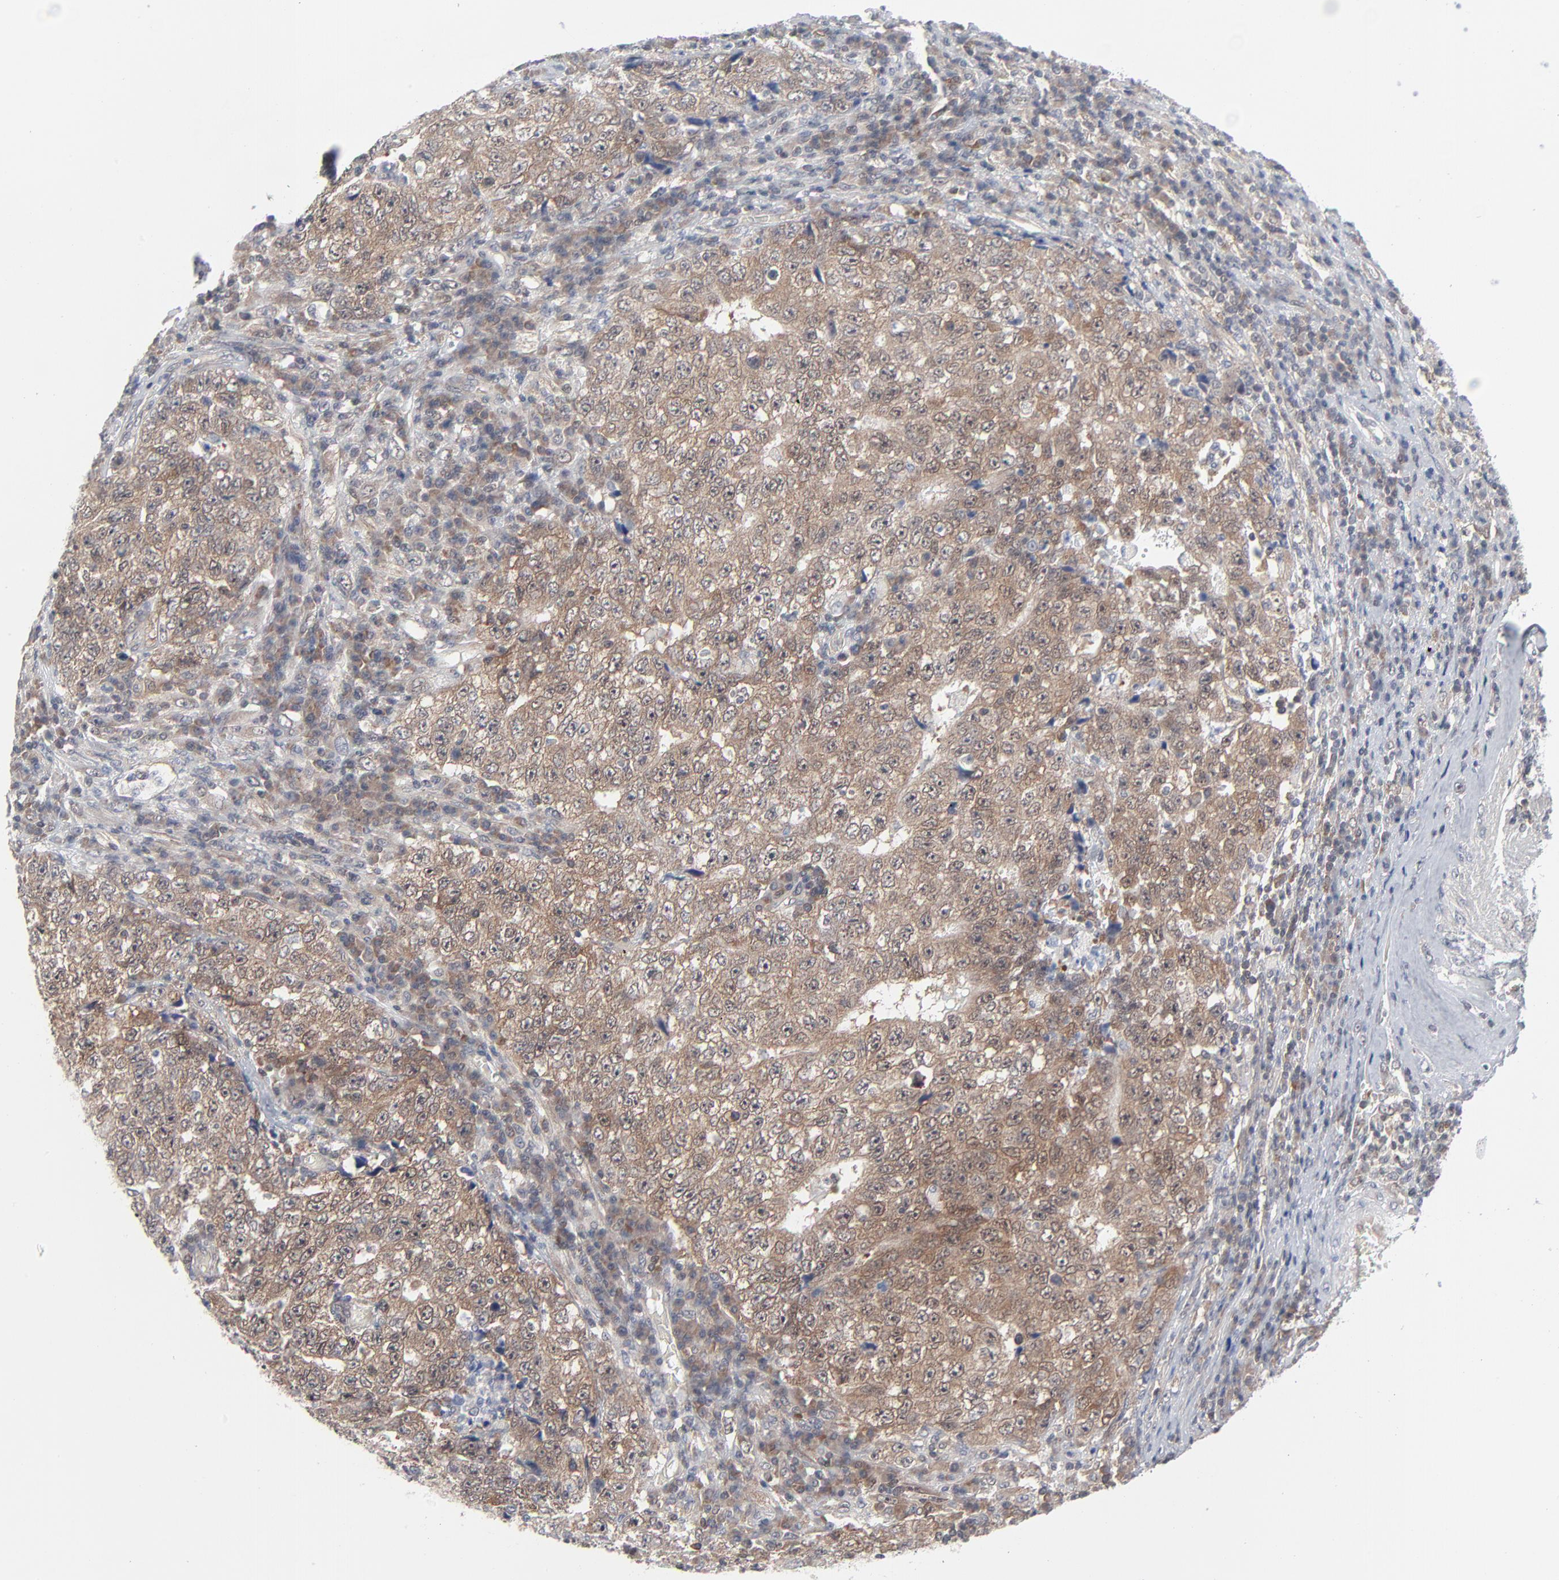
{"staining": {"intensity": "weak", "quantity": ">75%", "location": "cytoplasmic/membranous"}, "tissue": "testis cancer", "cell_type": "Tumor cells", "image_type": "cancer", "snomed": [{"axis": "morphology", "description": "Necrosis, NOS"}, {"axis": "morphology", "description": "Carcinoma, Embryonal, NOS"}, {"axis": "topography", "description": "Testis"}], "caption": "Testis embryonal carcinoma stained with immunohistochemistry shows weak cytoplasmic/membranous expression in approximately >75% of tumor cells. The protein is shown in brown color, while the nuclei are stained blue.", "gene": "RPS6KB1", "patient": {"sex": "male", "age": 19}}